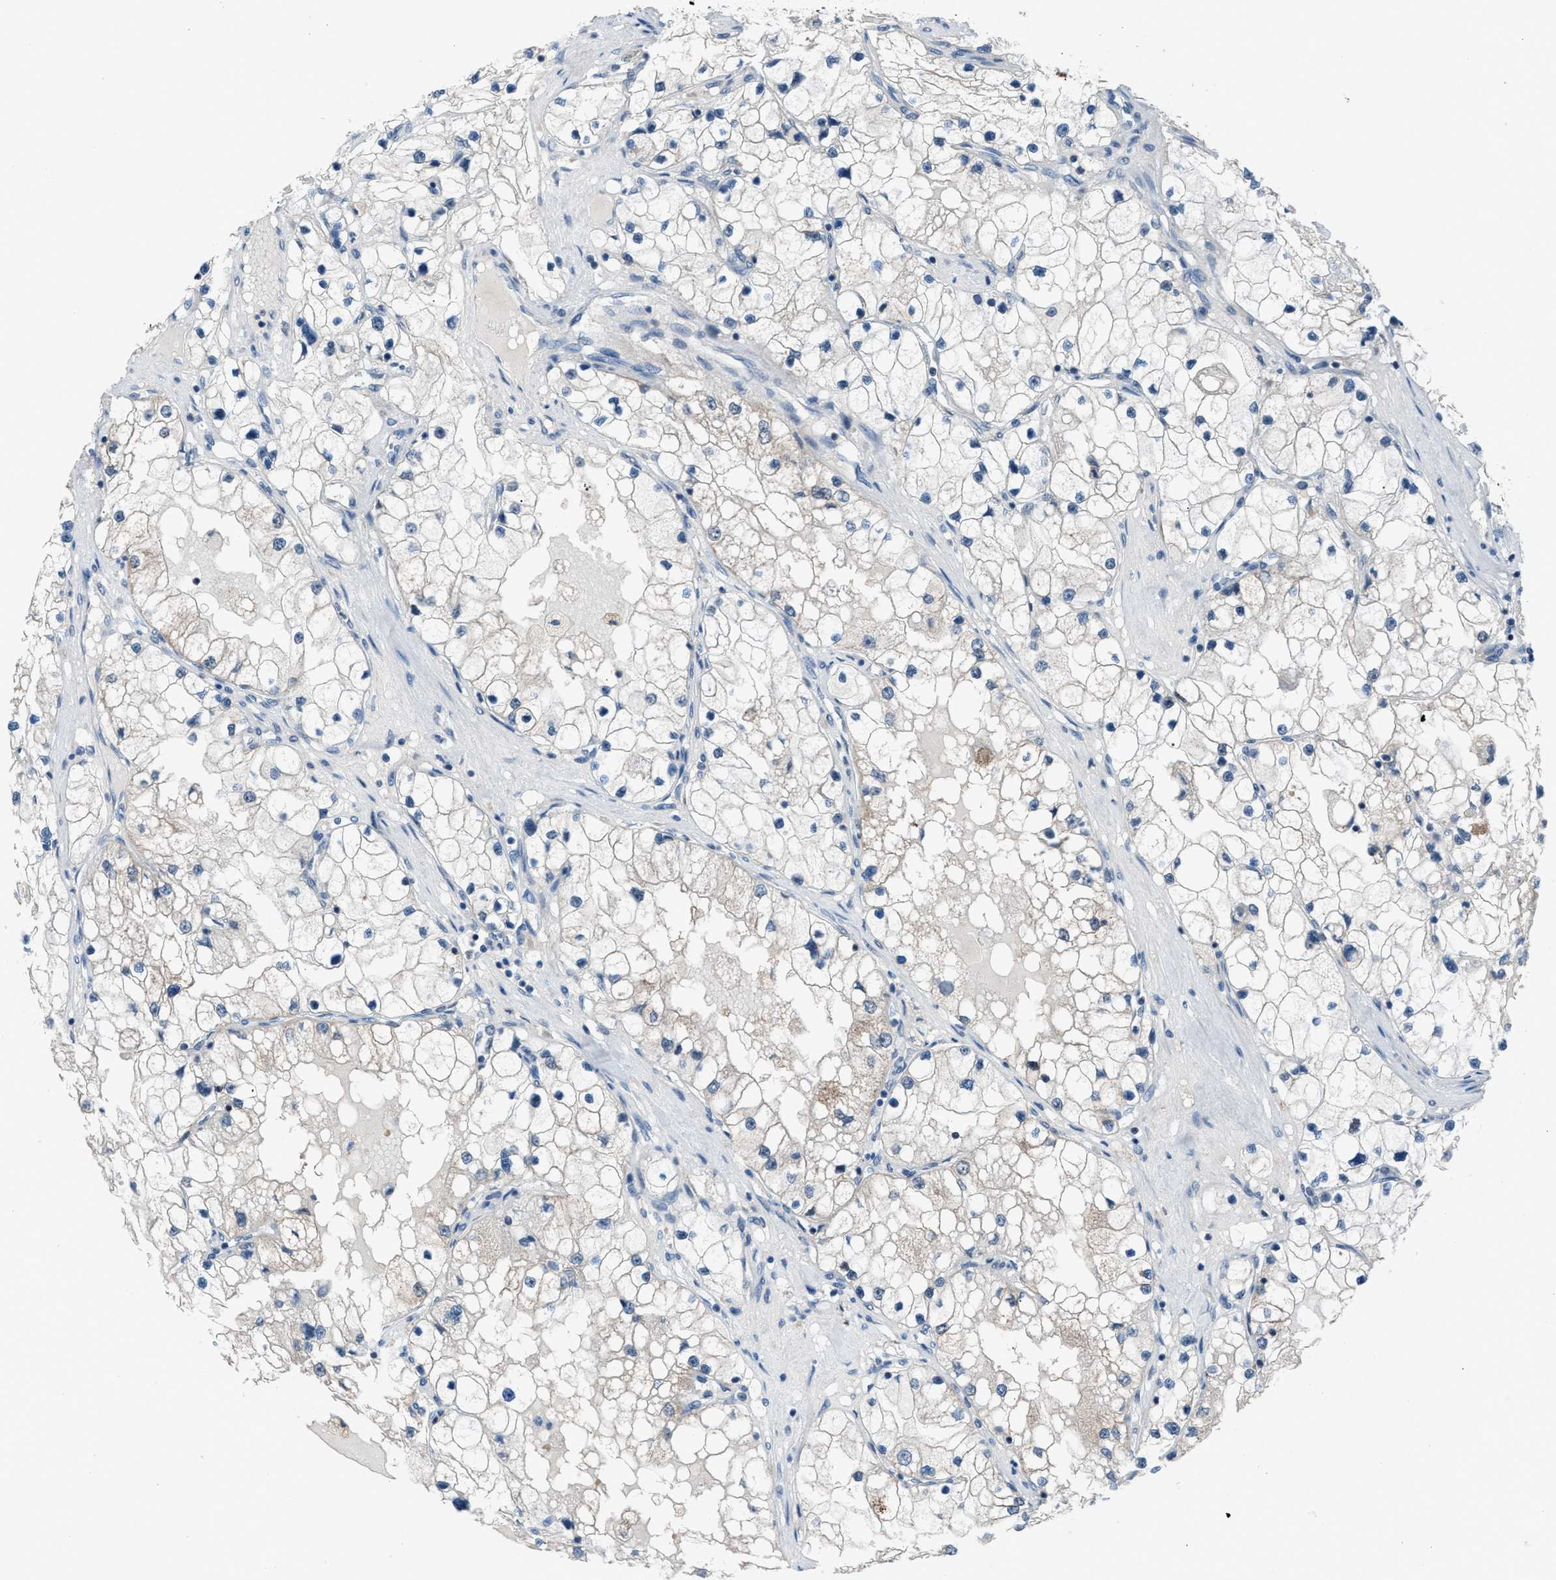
{"staining": {"intensity": "negative", "quantity": "none", "location": "none"}, "tissue": "renal cancer", "cell_type": "Tumor cells", "image_type": "cancer", "snomed": [{"axis": "morphology", "description": "Adenocarcinoma, NOS"}, {"axis": "topography", "description": "Kidney"}], "caption": "DAB immunohistochemical staining of human renal cancer (adenocarcinoma) shows no significant expression in tumor cells.", "gene": "ANAPC11", "patient": {"sex": "male", "age": 68}}